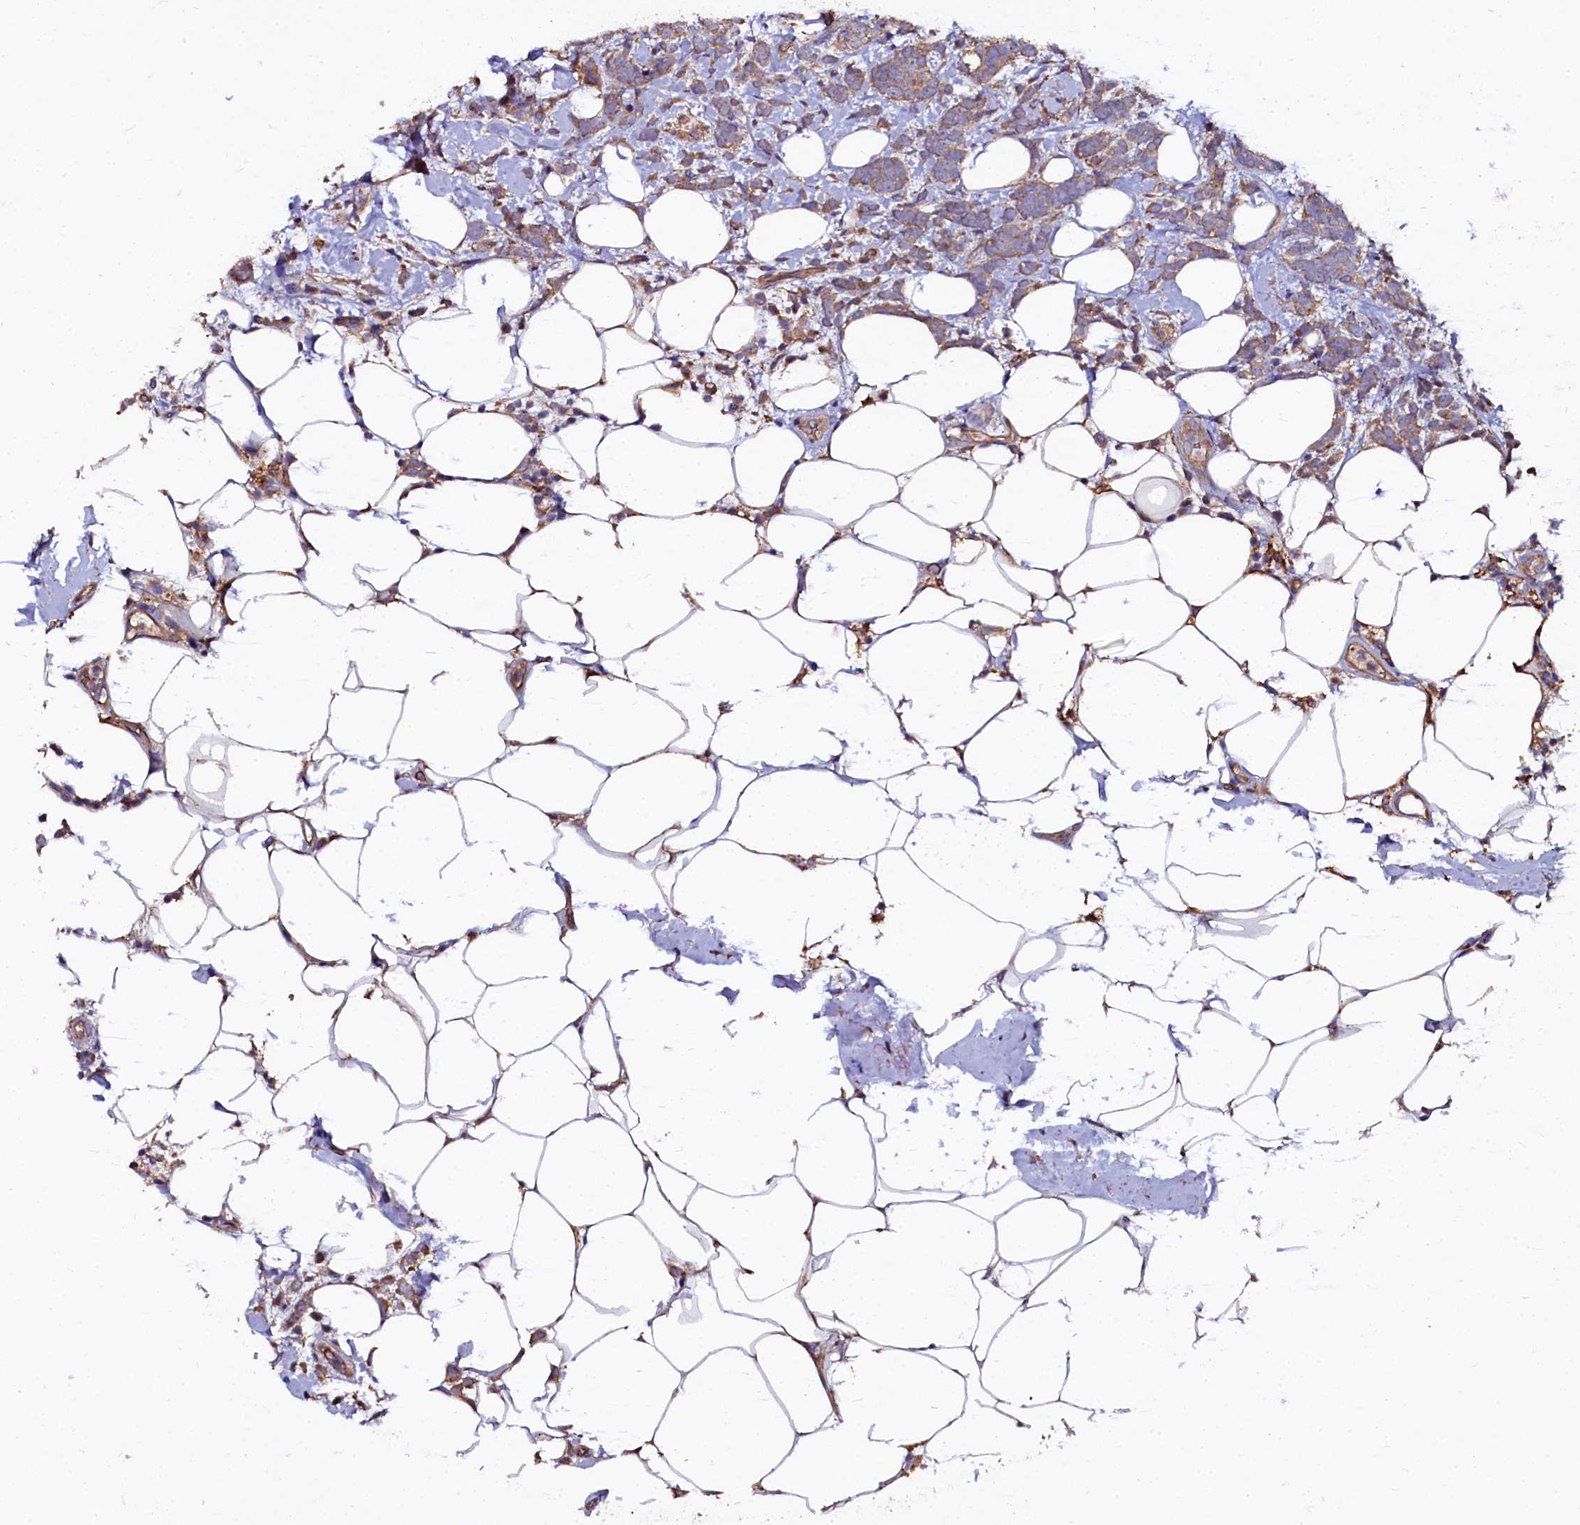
{"staining": {"intensity": "moderate", "quantity": ">75%", "location": "cytoplasmic/membranous"}, "tissue": "breast cancer", "cell_type": "Tumor cells", "image_type": "cancer", "snomed": [{"axis": "morphology", "description": "Lobular carcinoma"}, {"axis": "topography", "description": "Breast"}], "caption": "Protein positivity by IHC demonstrates moderate cytoplasmic/membranous expression in about >75% of tumor cells in breast cancer.", "gene": "APPL2", "patient": {"sex": "female", "age": 58}}